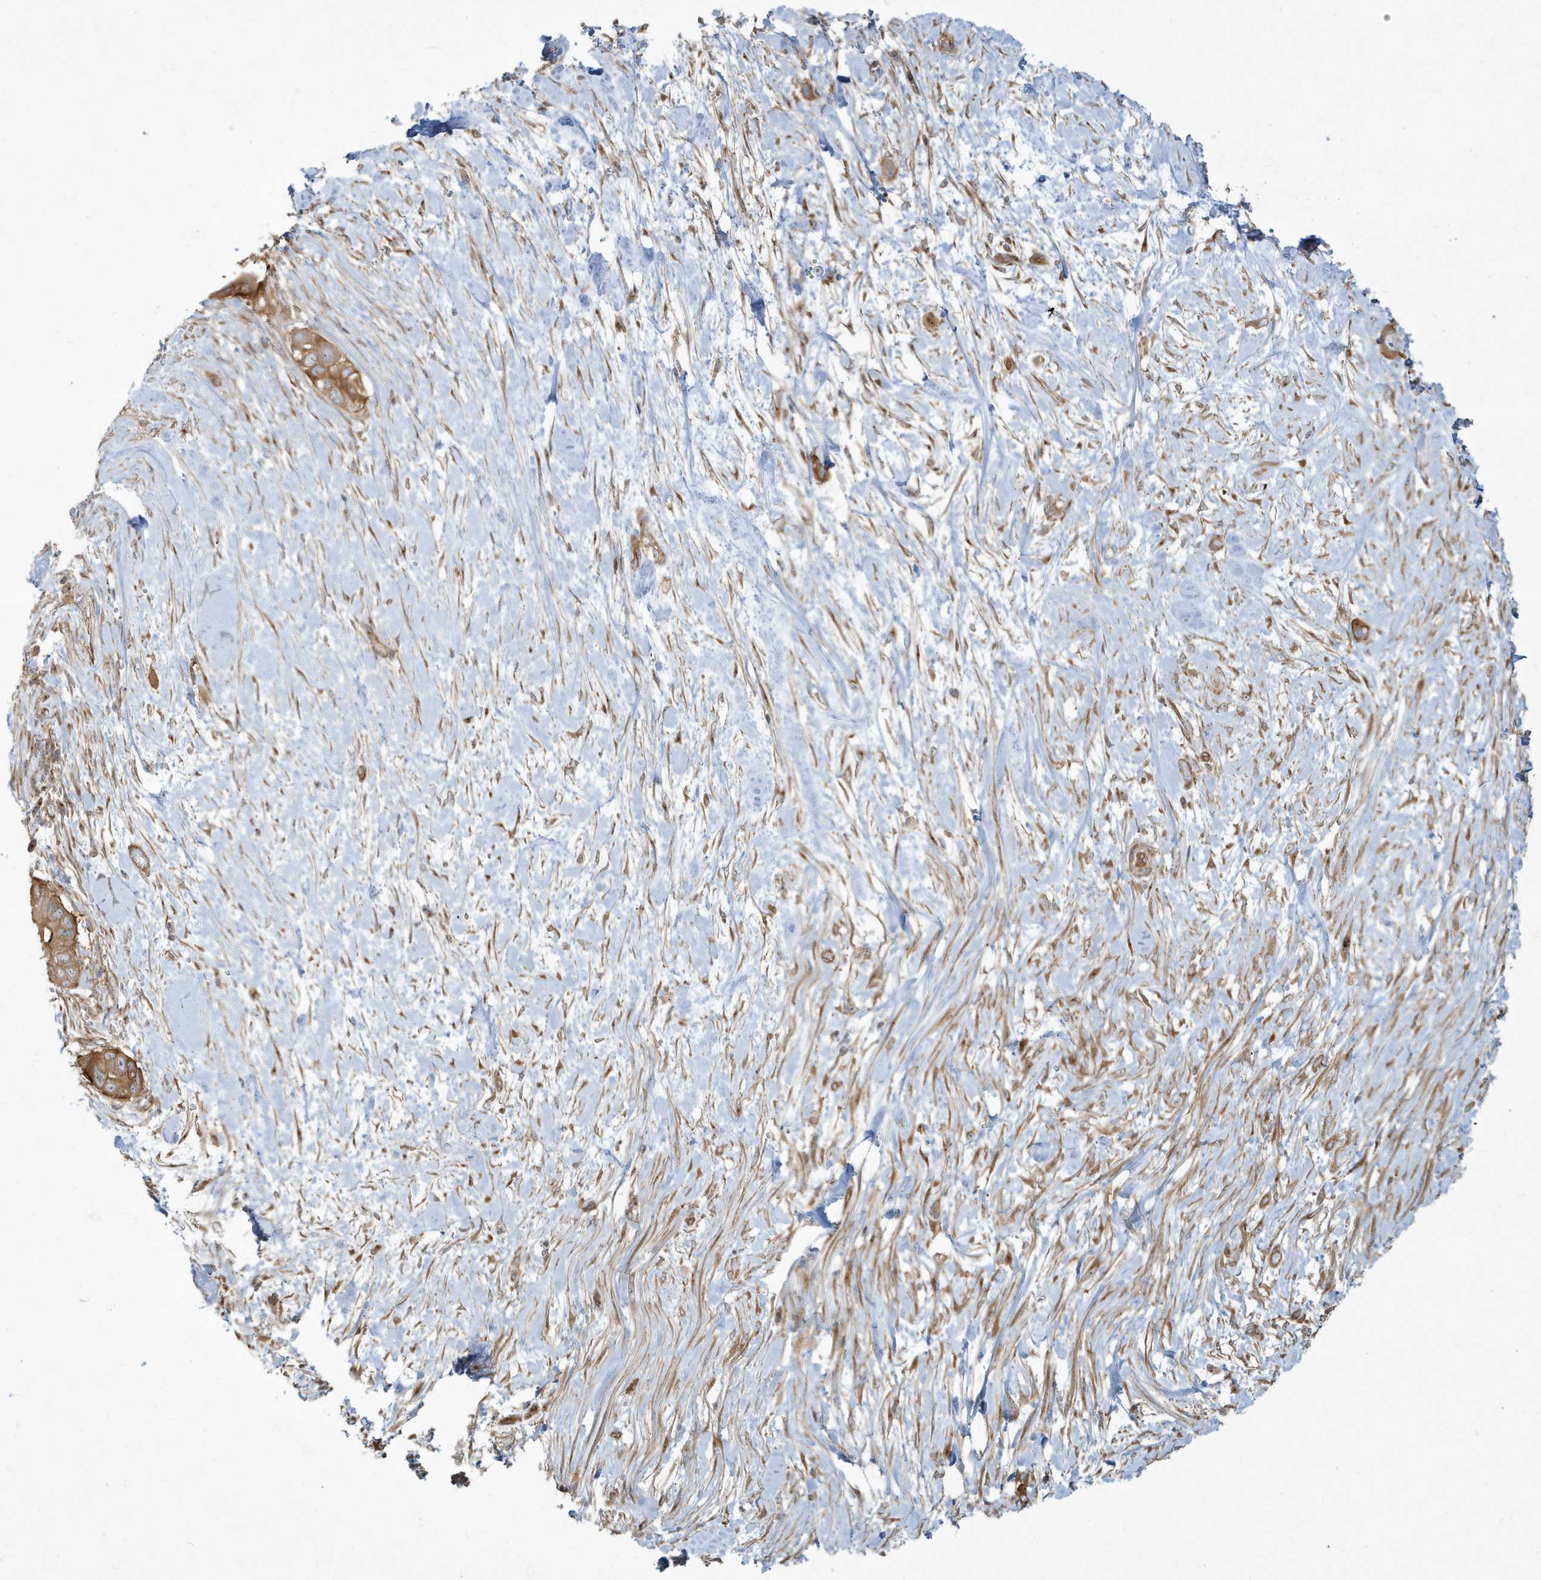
{"staining": {"intensity": "moderate", "quantity": ">75%", "location": "cytoplasmic/membranous"}, "tissue": "pancreatic cancer", "cell_type": "Tumor cells", "image_type": "cancer", "snomed": [{"axis": "morphology", "description": "Adenocarcinoma, NOS"}, {"axis": "topography", "description": "Pancreas"}], "caption": "High-magnification brightfield microscopy of pancreatic cancer (adenocarcinoma) stained with DAB (brown) and counterstained with hematoxylin (blue). tumor cells exhibit moderate cytoplasmic/membranous expression is identified in about>75% of cells.", "gene": "ATP23", "patient": {"sex": "male", "age": 68}}